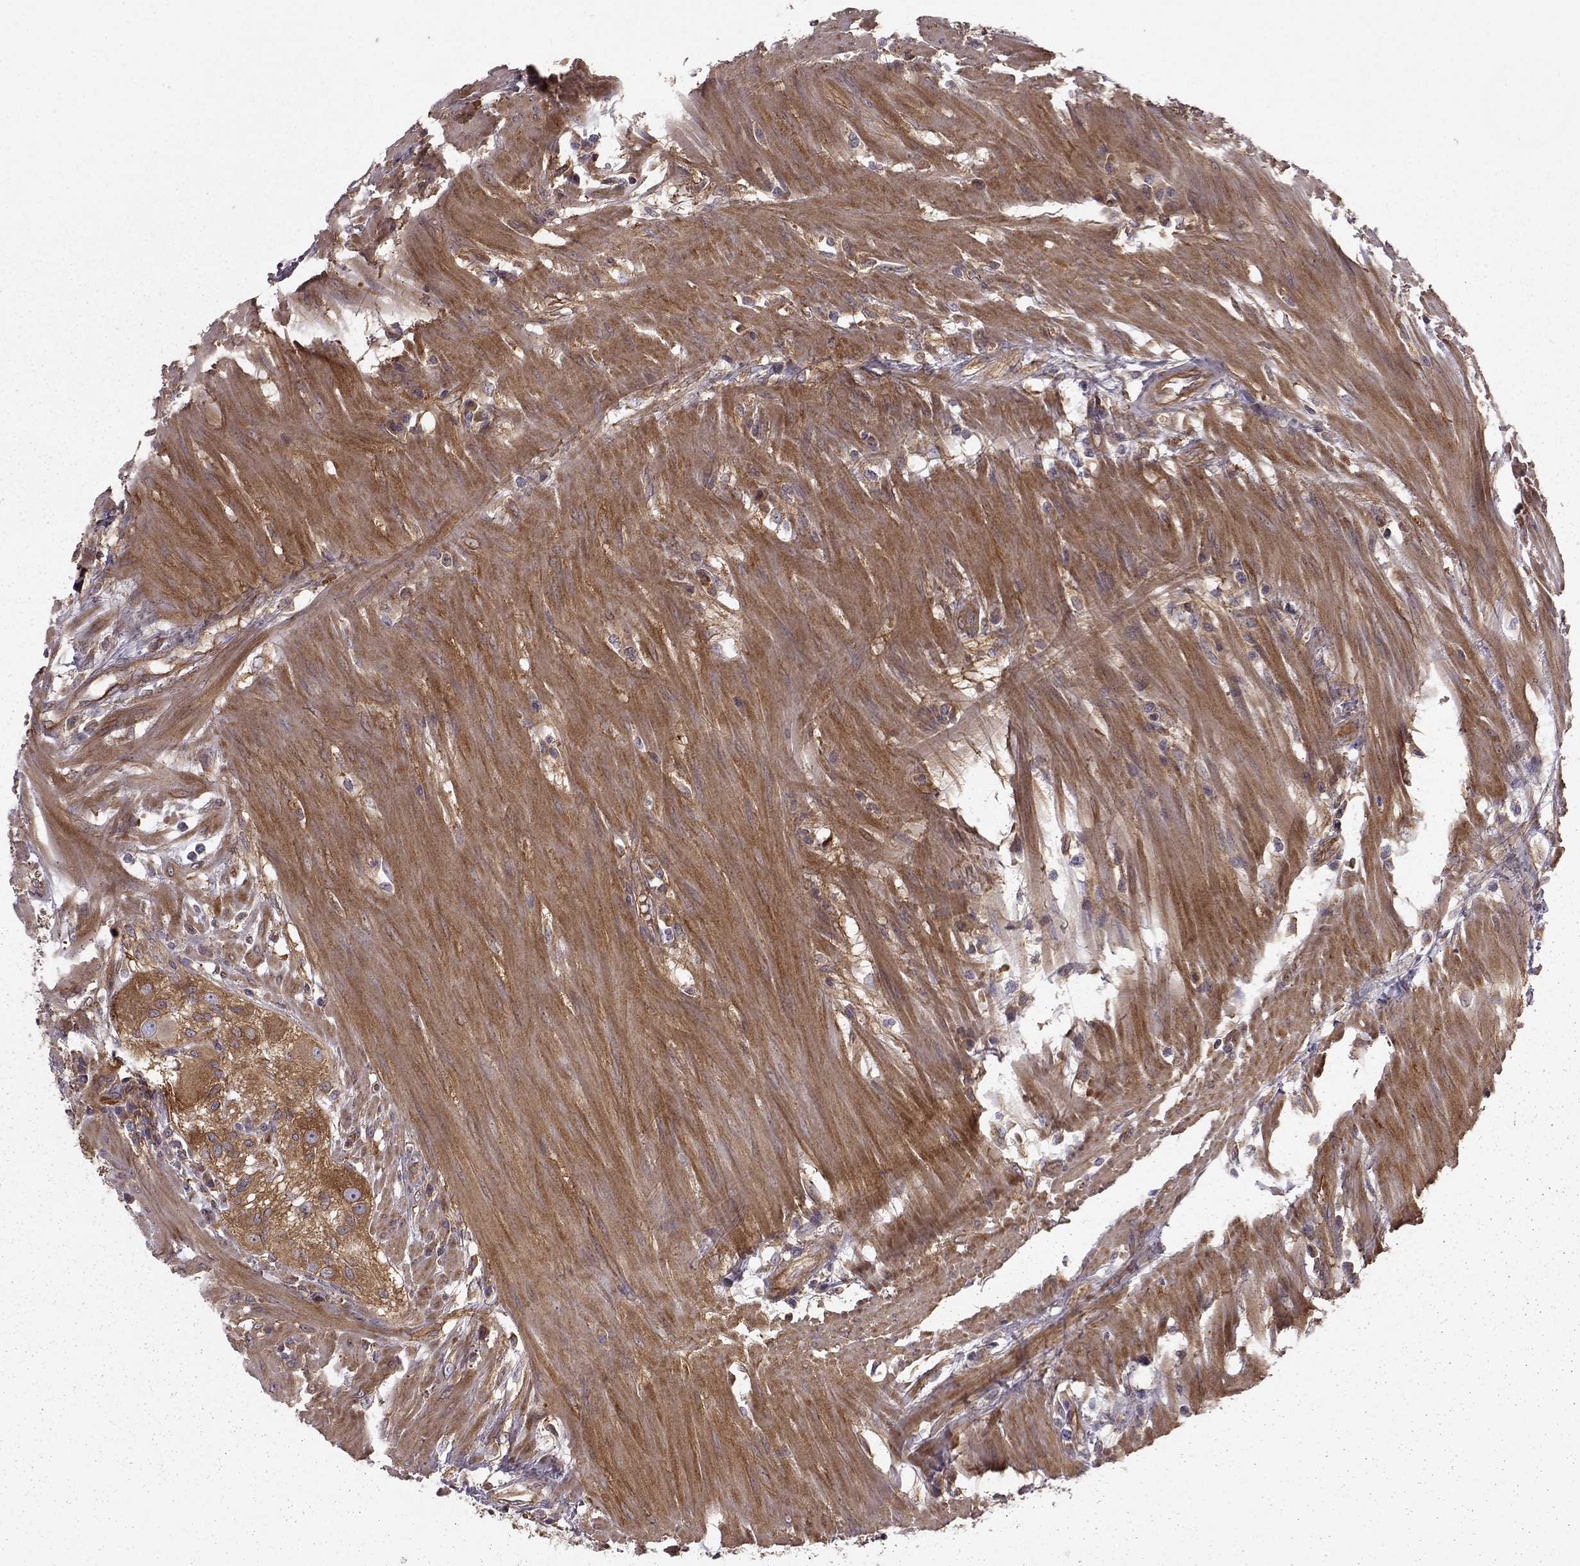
{"staining": {"intensity": "moderate", "quantity": ">75%", "location": "cytoplasmic/membranous"}, "tissue": "colorectal cancer", "cell_type": "Tumor cells", "image_type": "cancer", "snomed": [{"axis": "morphology", "description": "Adenocarcinoma, NOS"}, {"axis": "topography", "description": "Colon"}], "caption": "Tumor cells show moderate cytoplasmic/membranous positivity in about >75% of cells in colorectal cancer. Nuclei are stained in blue.", "gene": "RABGAP1", "patient": {"sex": "male", "age": 57}}